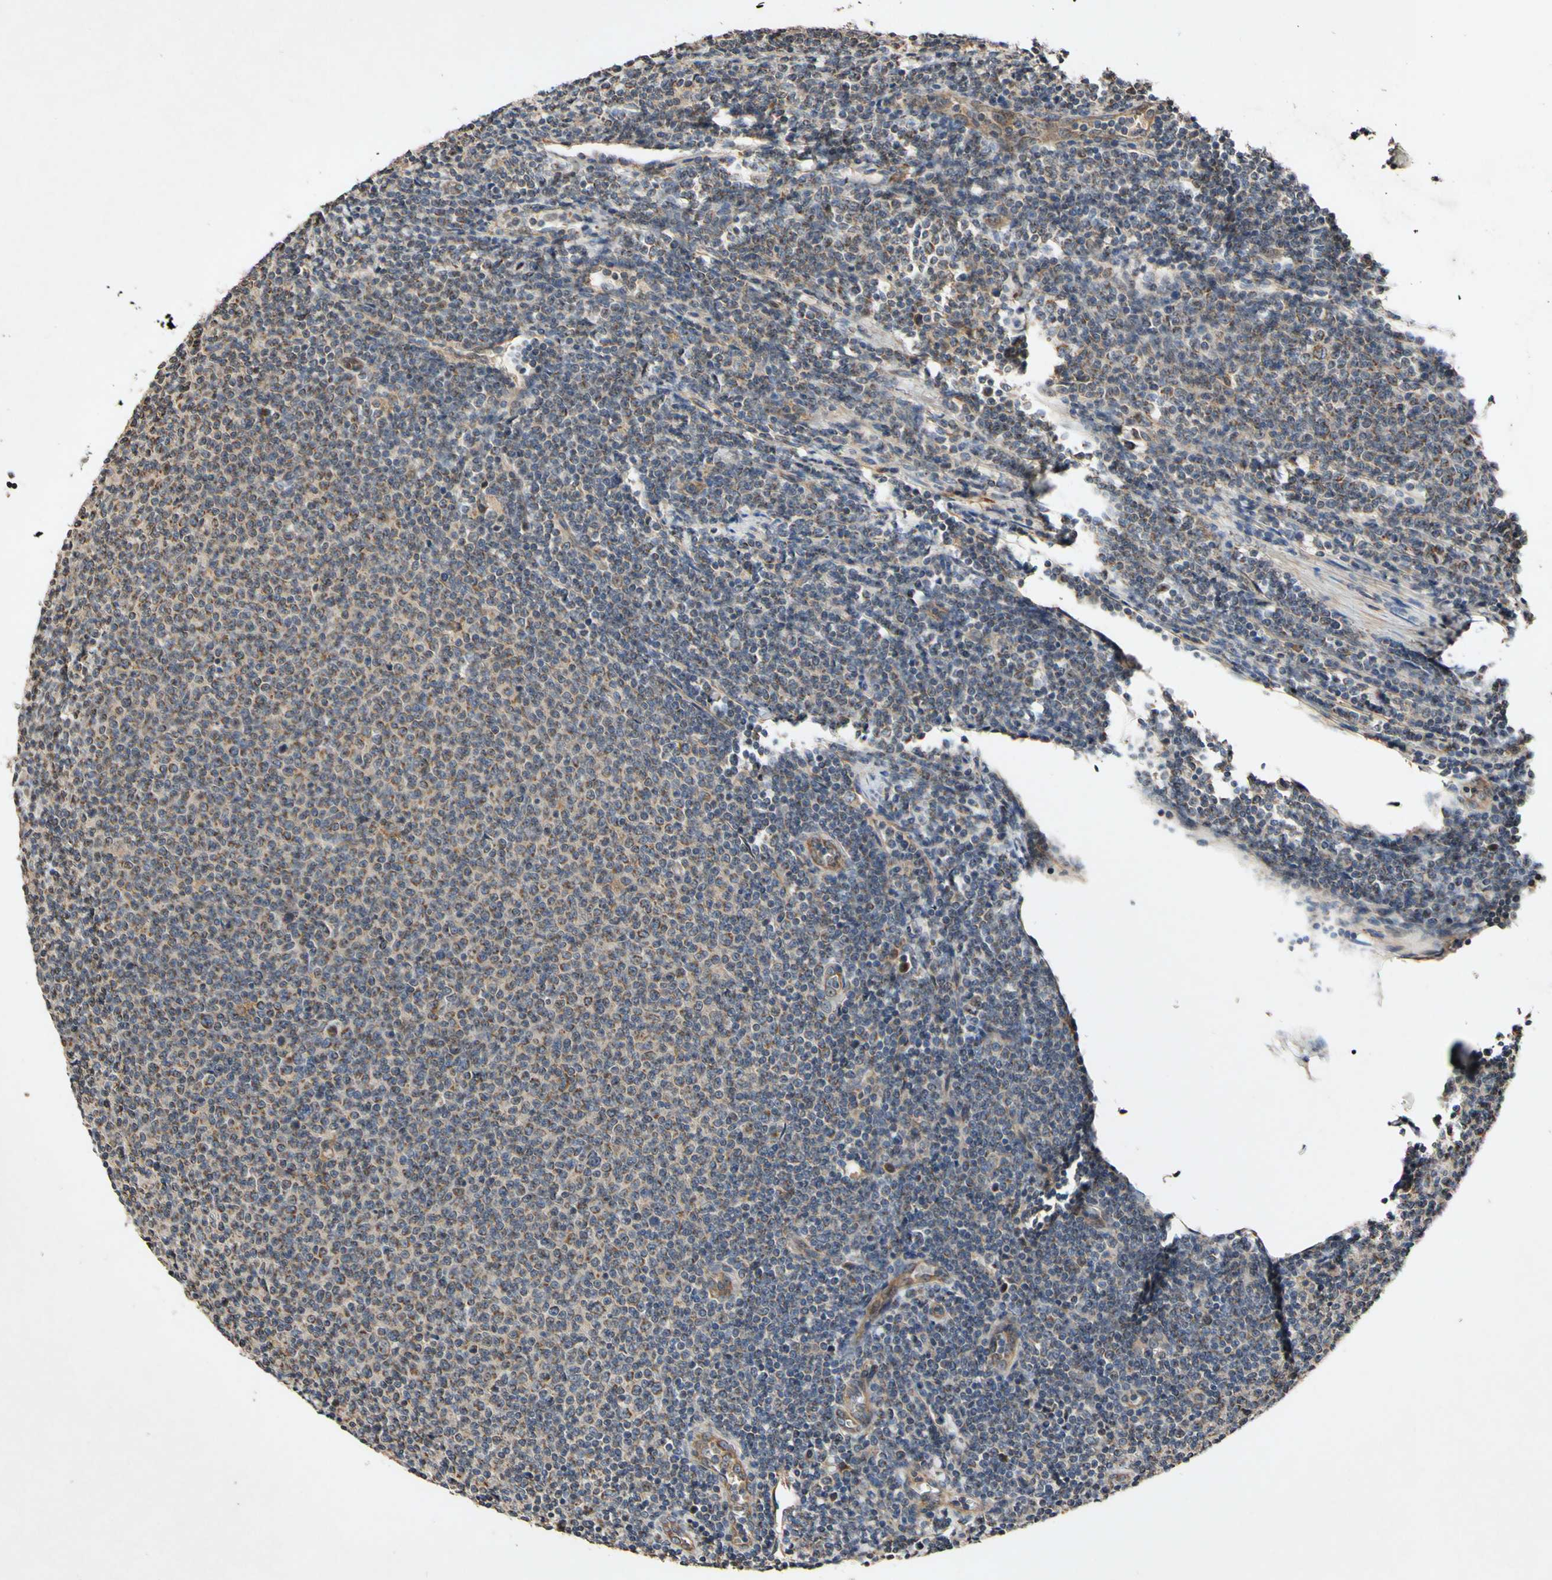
{"staining": {"intensity": "moderate", "quantity": "25%-75%", "location": "cytoplasmic/membranous"}, "tissue": "lymphoma", "cell_type": "Tumor cells", "image_type": "cancer", "snomed": [{"axis": "morphology", "description": "Malignant lymphoma, non-Hodgkin's type, Low grade"}, {"axis": "topography", "description": "Lymph node"}], "caption": "Immunohistochemistry (IHC) (DAB) staining of low-grade malignant lymphoma, non-Hodgkin's type demonstrates moderate cytoplasmic/membranous protein staining in about 25%-75% of tumor cells.", "gene": "PLAT", "patient": {"sex": "male", "age": 66}}